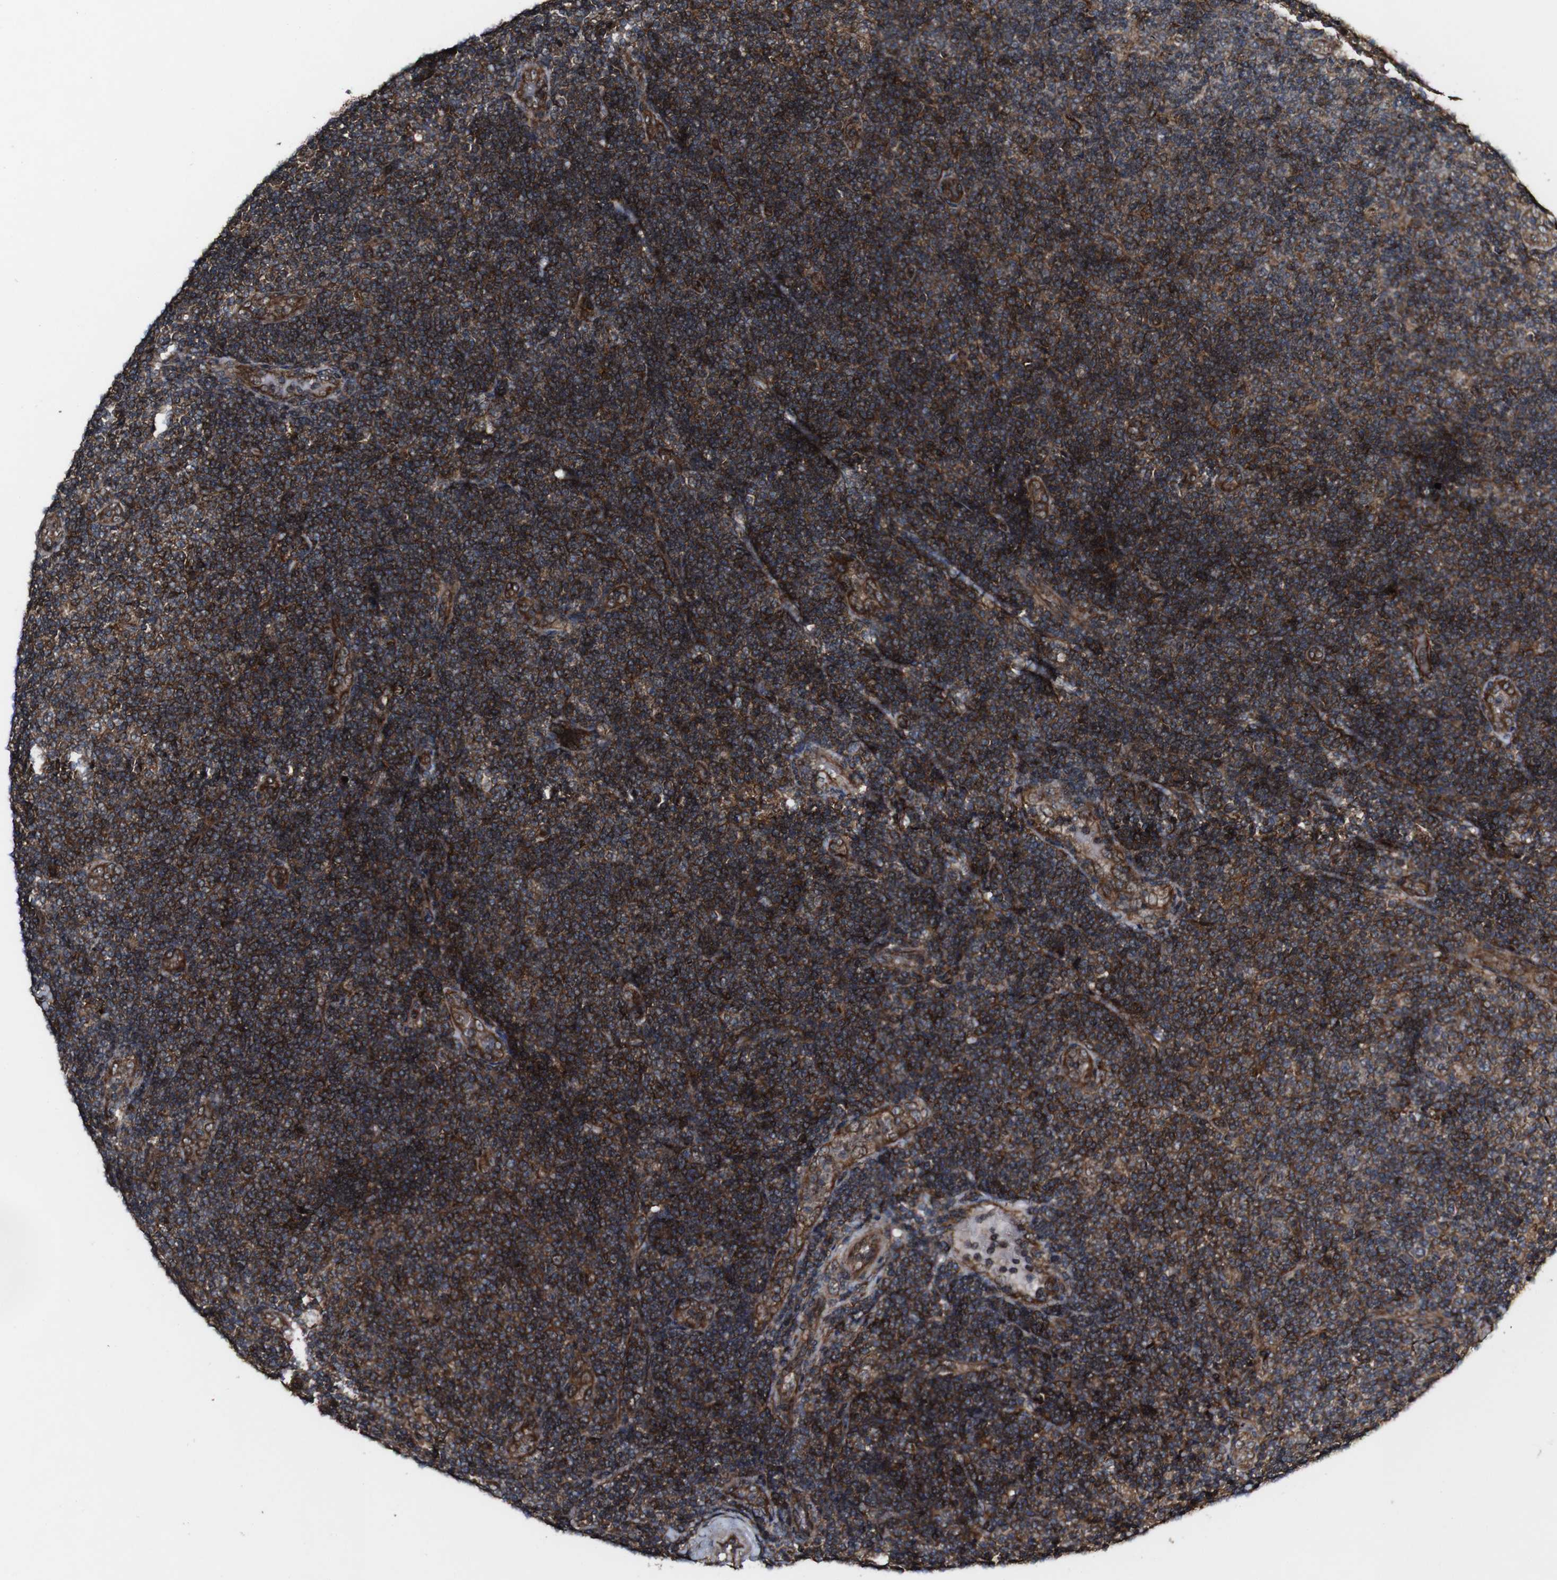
{"staining": {"intensity": "strong", "quantity": ">75%", "location": "cytoplasmic/membranous"}, "tissue": "lymphoma", "cell_type": "Tumor cells", "image_type": "cancer", "snomed": [{"axis": "morphology", "description": "Malignant lymphoma, non-Hodgkin's type, Low grade"}, {"axis": "topography", "description": "Lymph node"}], "caption": "Tumor cells reveal high levels of strong cytoplasmic/membranous expression in about >75% of cells in human low-grade malignant lymphoma, non-Hodgkin's type. (DAB (3,3'-diaminobenzidine) IHC, brown staining for protein, blue staining for nuclei).", "gene": "BTN3A3", "patient": {"sex": "male", "age": 83}}